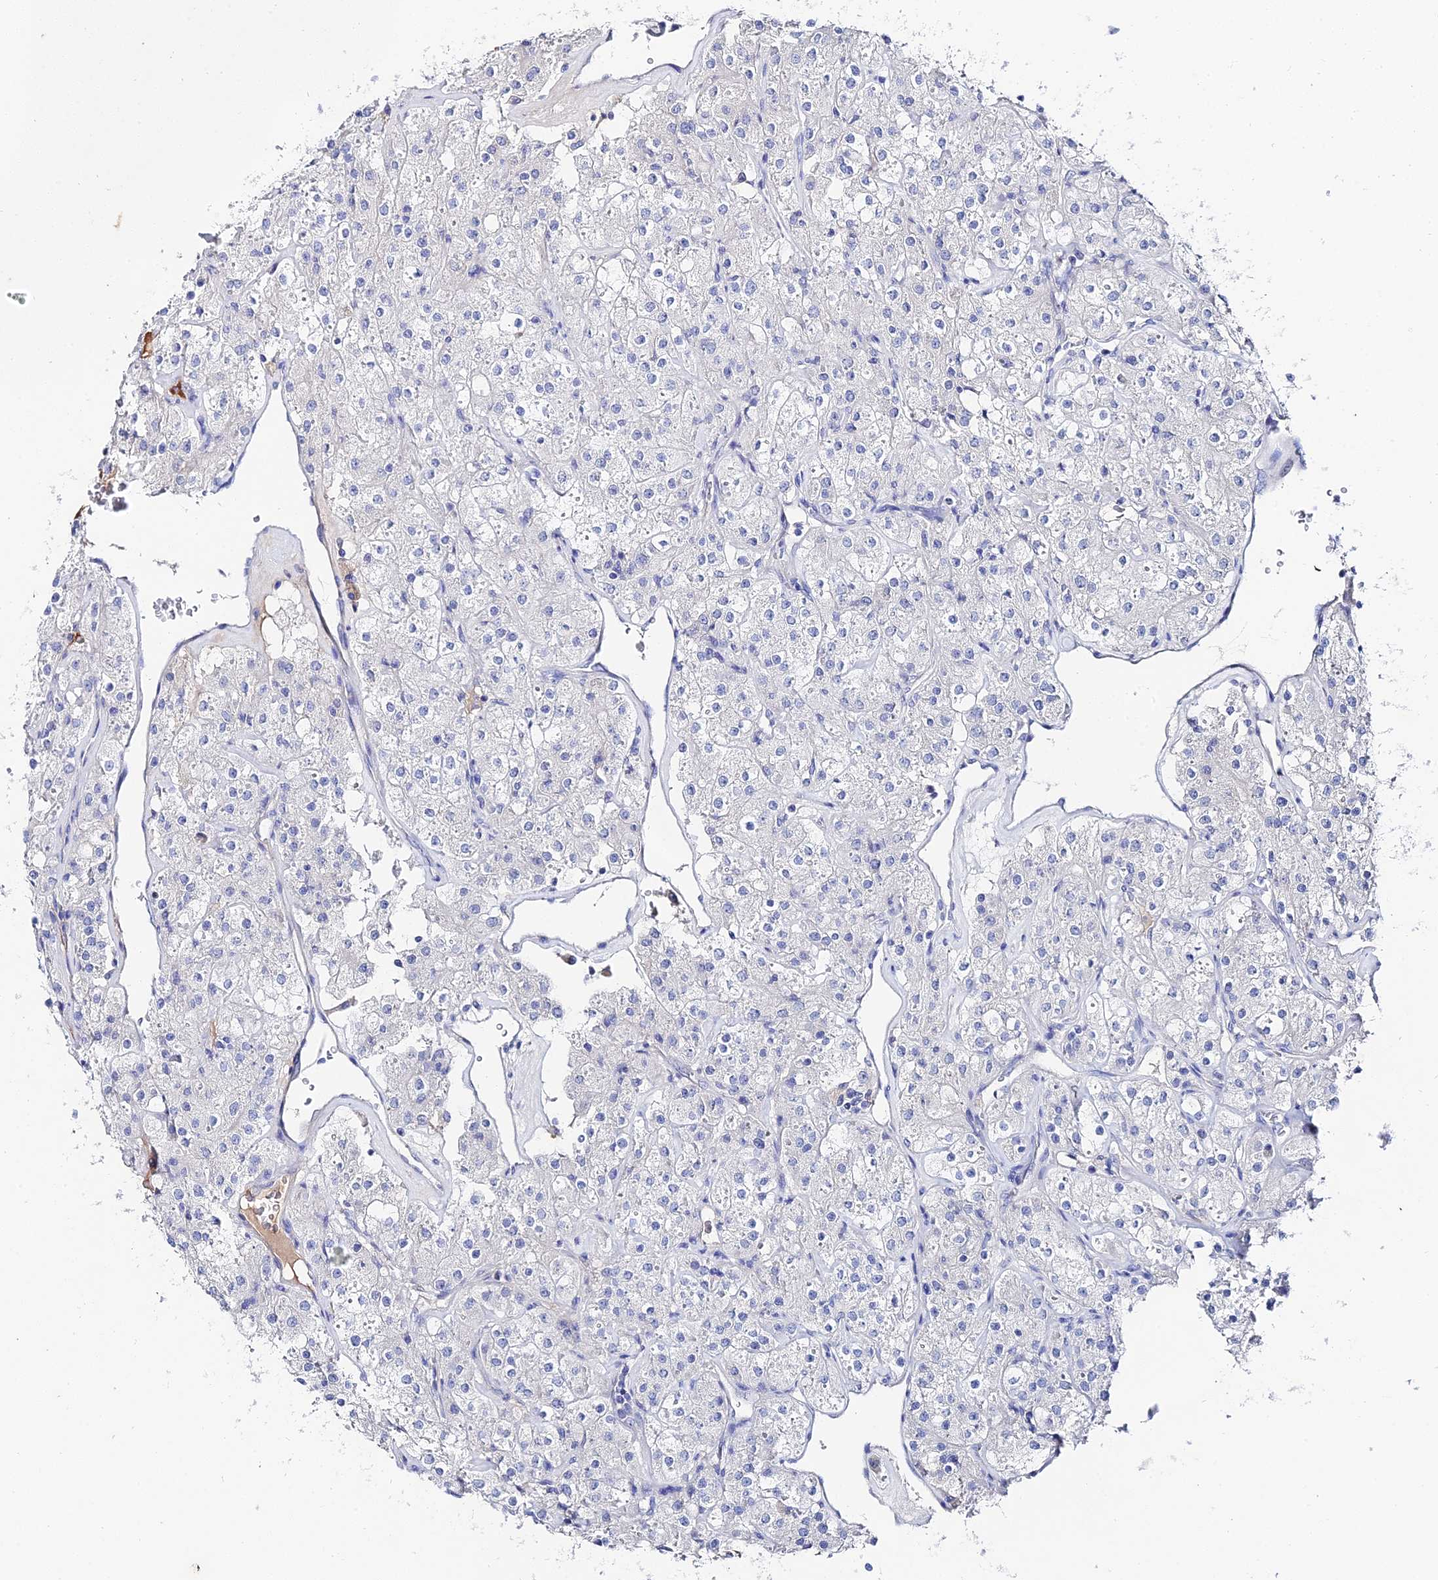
{"staining": {"intensity": "negative", "quantity": "none", "location": "none"}, "tissue": "renal cancer", "cell_type": "Tumor cells", "image_type": "cancer", "snomed": [{"axis": "morphology", "description": "Adenocarcinoma, NOS"}, {"axis": "topography", "description": "Kidney"}], "caption": "DAB immunohistochemical staining of adenocarcinoma (renal) reveals no significant positivity in tumor cells. The staining is performed using DAB brown chromogen with nuclei counter-stained in using hematoxylin.", "gene": "KRT17", "patient": {"sex": "male", "age": 77}}